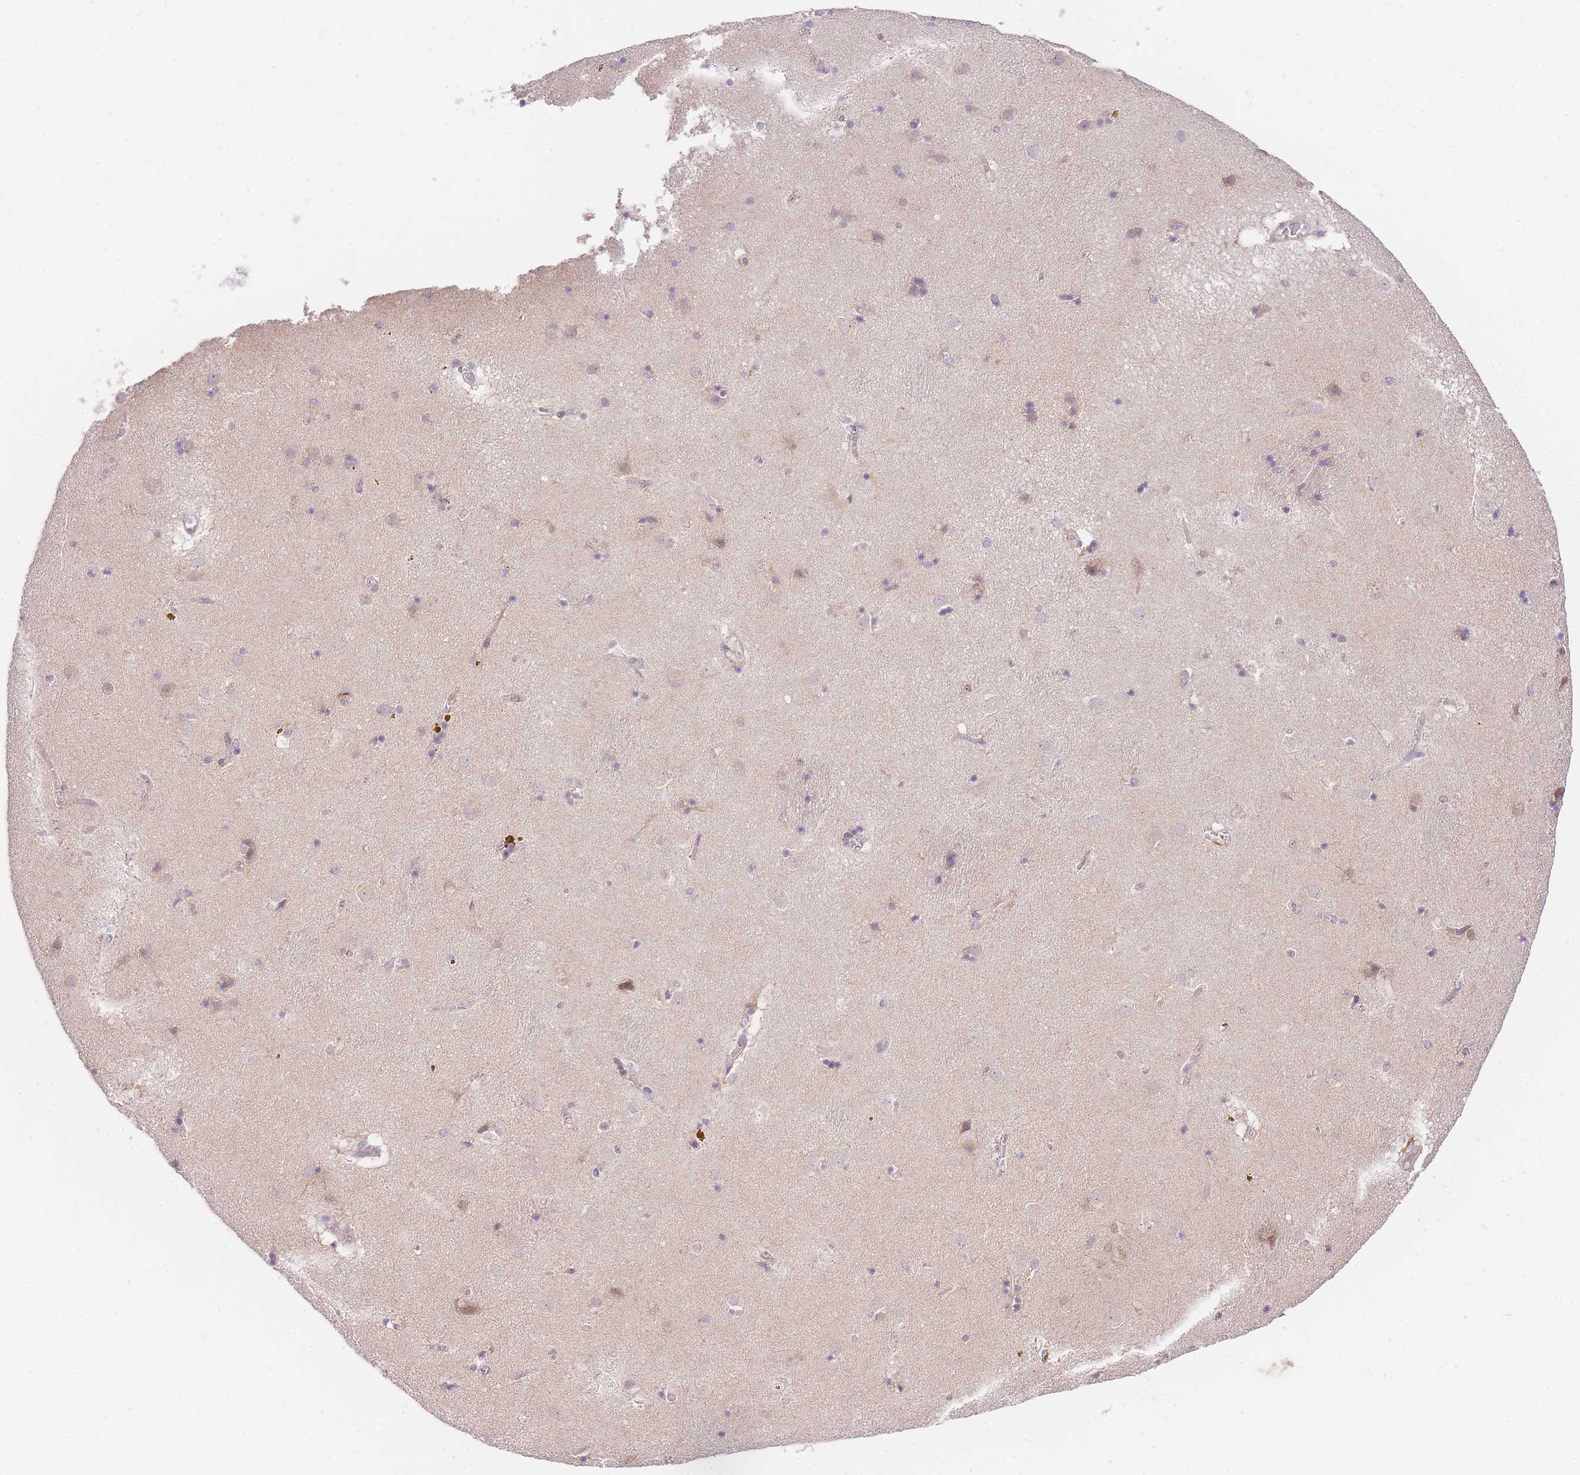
{"staining": {"intensity": "negative", "quantity": "none", "location": "none"}, "tissue": "caudate", "cell_type": "Glial cells", "image_type": "normal", "snomed": [{"axis": "morphology", "description": "Normal tissue, NOS"}, {"axis": "topography", "description": "Lateral ventricle wall"}], "caption": "A high-resolution histopathology image shows immunohistochemistry (IHC) staining of normal caudate, which shows no significant positivity in glial cells.", "gene": "UBXN7", "patient": {"sex": "male", "age": 70}}